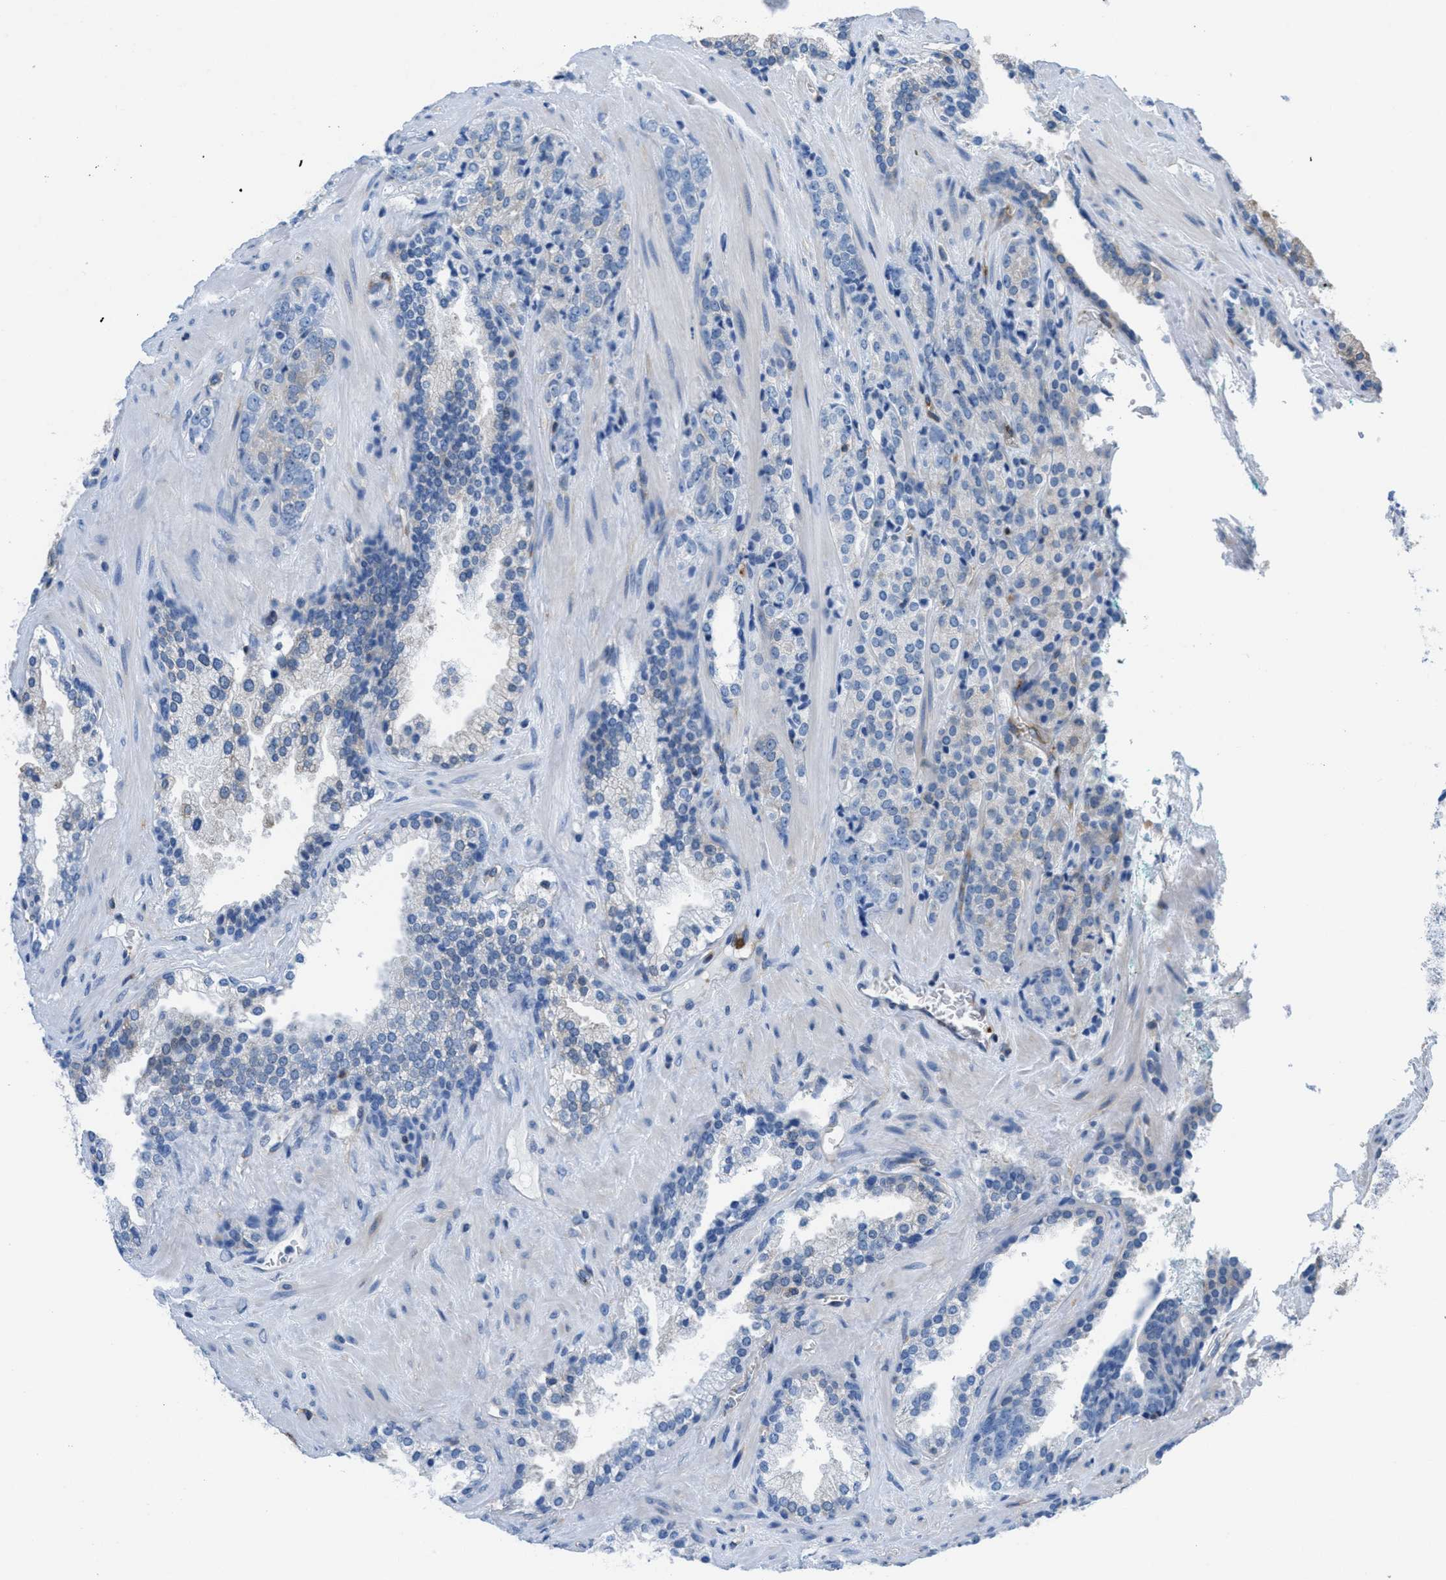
{"staining": {"intensity": "negative", "quantity": "none", "location": "none"}, "tissue": "prostate cancer", "cell_type": "Tumor cells", "image_type": "cancer", "snomed": [{"axis": "morphology", "description": "Adenocarcinoma, High grade"}, {"axis": "topography", "description": "Prostate"}], "caption": "Immunohistochemistry micrograph of neoplastic tissue: prostate cancer stained with DAB shows no significant protein positivity in tumor cells.", "gene": "MAPRE2", "patient": {"sex": "male", "age": 73}}